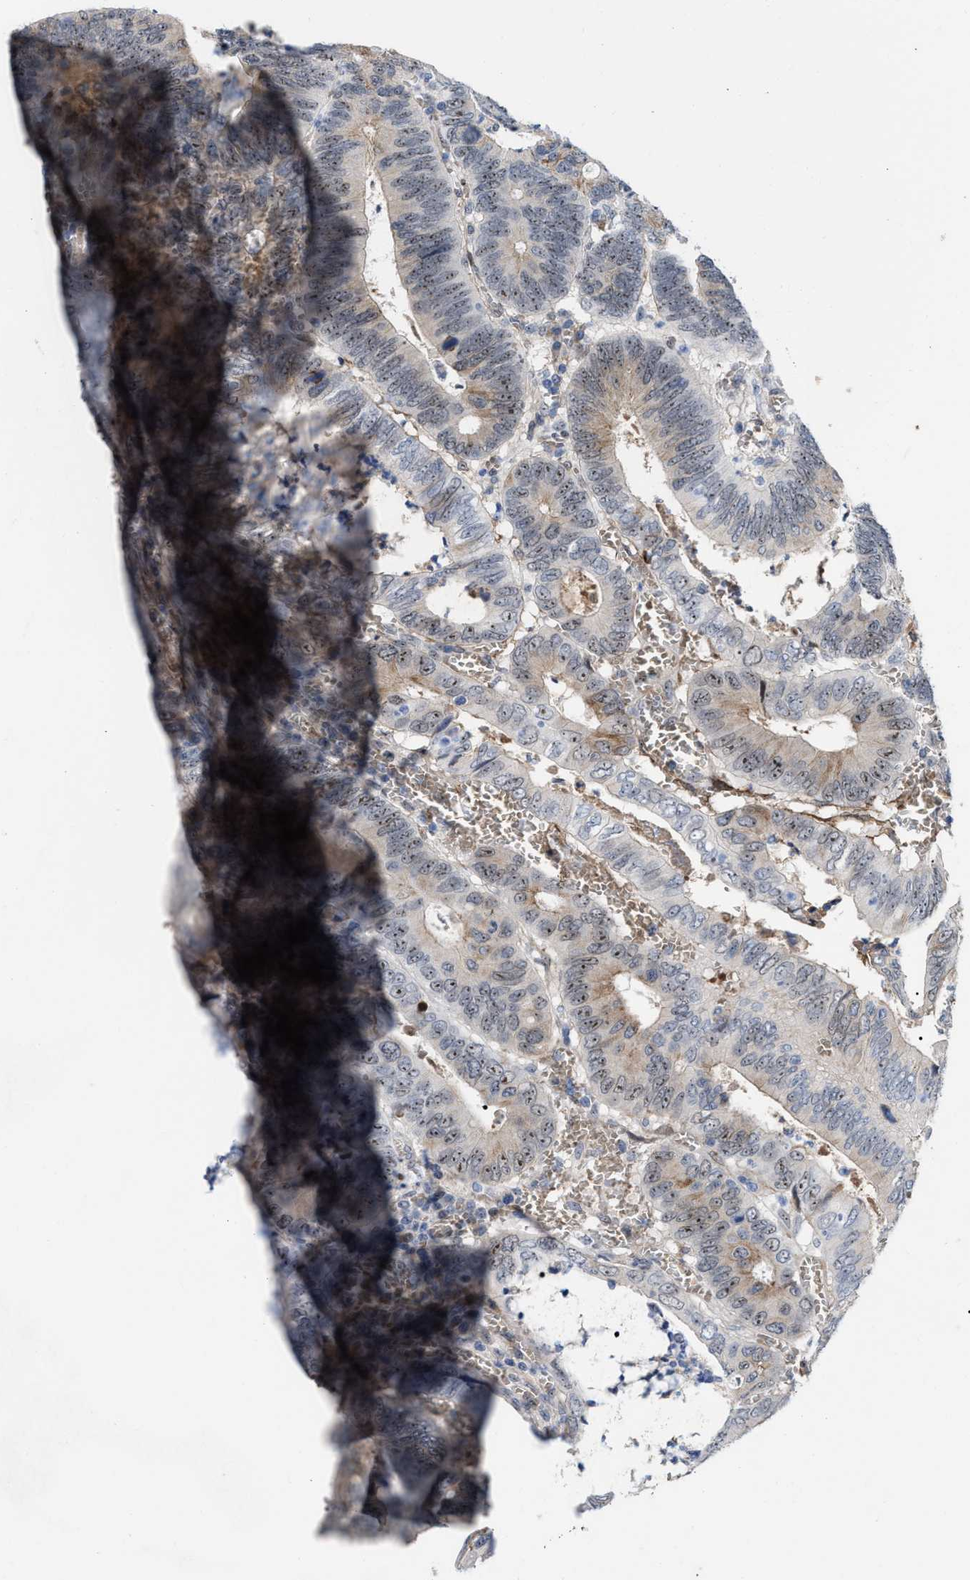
{"staining": {"intensity": "moderate", "quantity": ">75%", "location": "cytoplasmic/membranous,nuclear"}, "tissue": "colorectal cancer", "cell_type": "Tumor cells", "image_type": "cancer", "snomed": [{"axis": "morphology", "description": "Inflammation, NOS"}, {"axis": "morphology", "description": "Adenocarcinoma, NOS"}, {"axis": "topography", "description": "Colon"}], "caption": "Protein expression by immunohistochemistry (IHC) demonstrates moderate cytoplasmic/membranous and nuclear staining in about >75% of tumor cells in colorectal cancer (adenocarcinoma).", "gene": "POLR1F", "patient": {"sex": "male", "age": 72}}